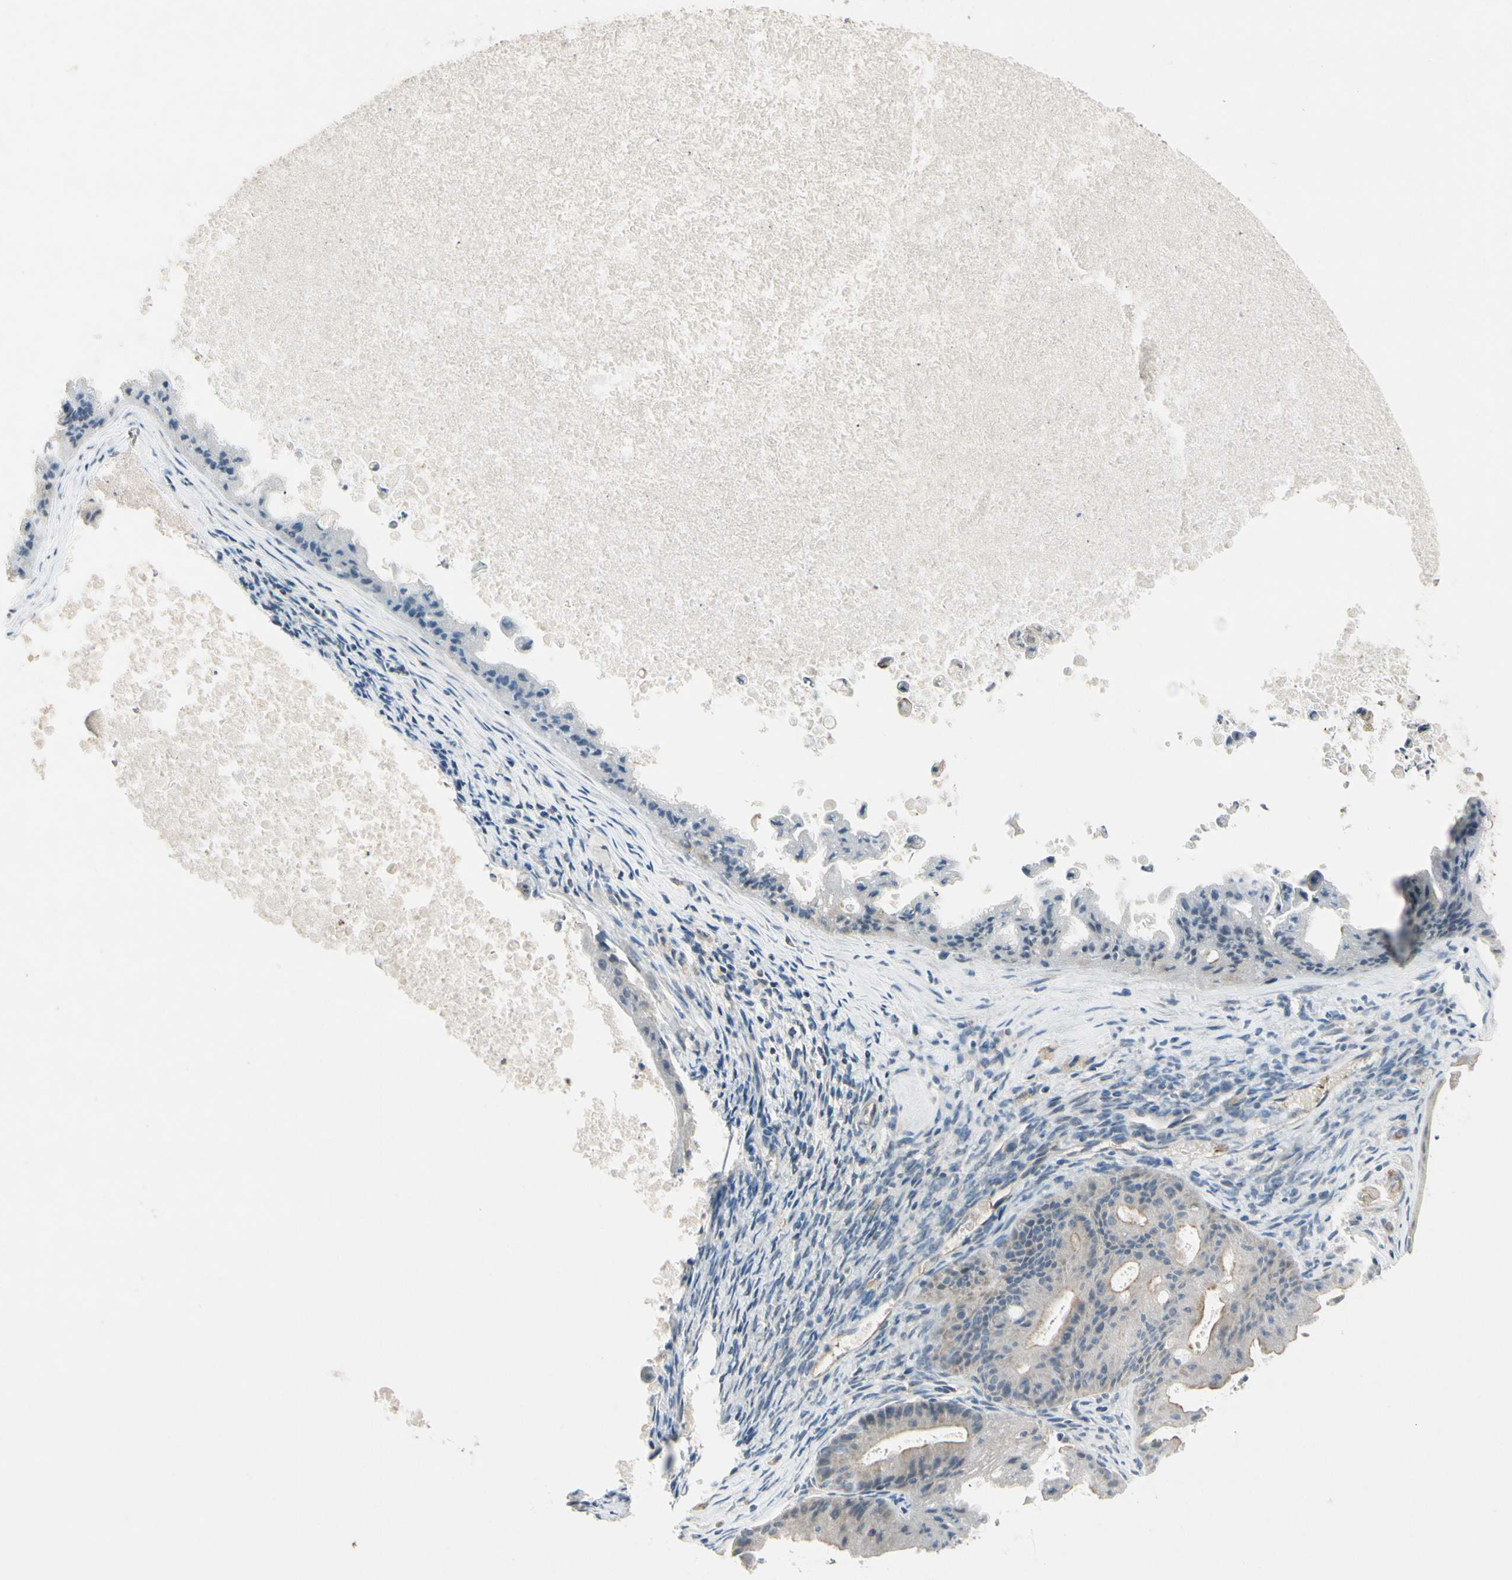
{"staining": {"intensity": "weak", "quantity": "<25%", "location": "cytoplasmic/membranous"}, "tissue": "ovarian cancer", "cell_type": "Tumor cells", "image_type": "cancer", "snomed": [{"axis": "morphology", "description": "Cystadenocarcinoma, mucinous, NOS"}, {"axis": "topography", "description": "Ovary"}], "caption": "Immunohistochemical staining of human ovarian mucinous cystadenocarcinoma exhibits no significant staining in tumor cells.", "gene": "PPP3CB", "patient": {"sex": "female", "age": 37}}